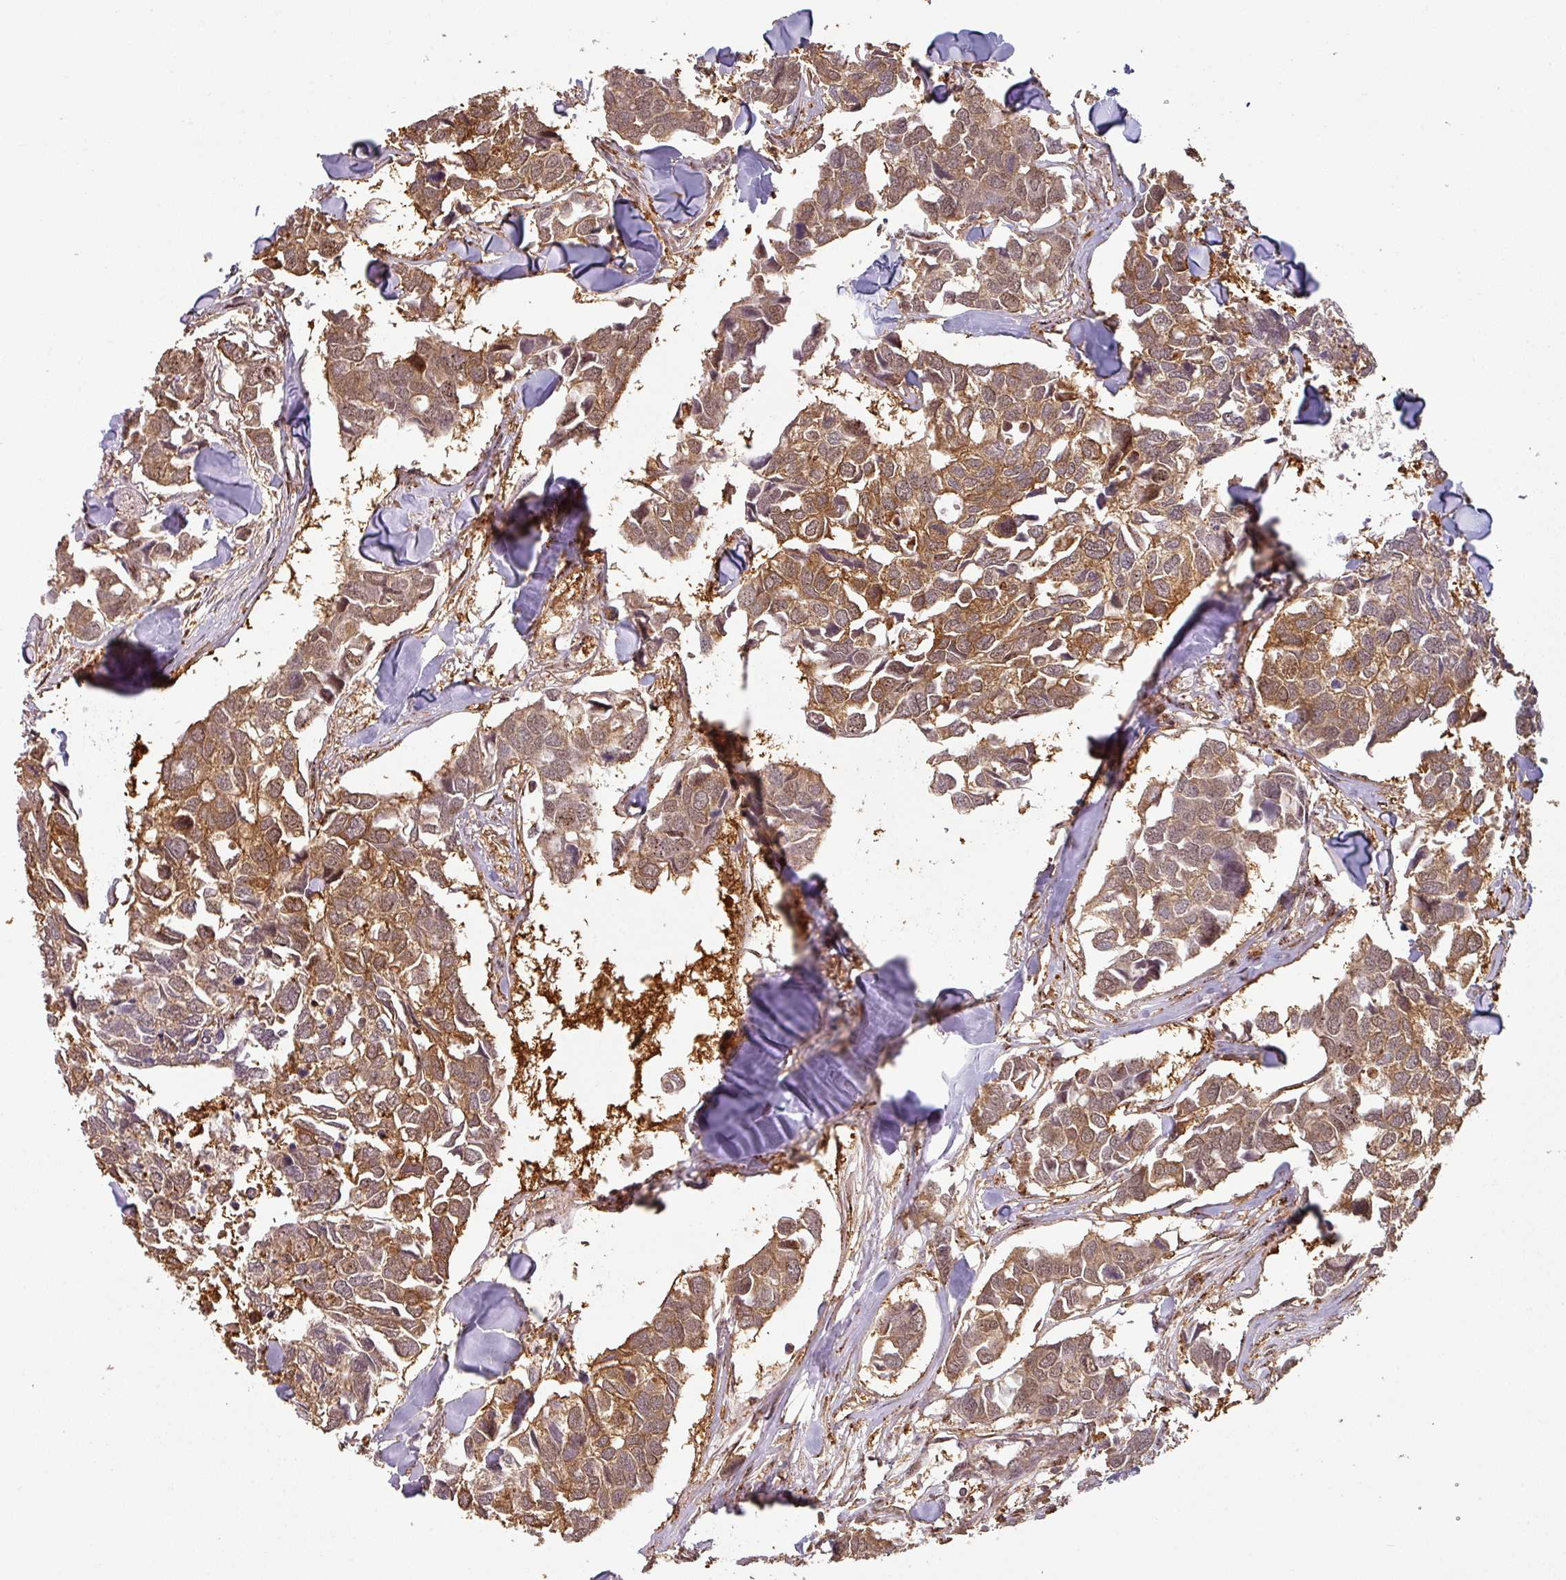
{"staining": {"intensity": "moderate", "quantity": ">75%", "location": "cytoplasmic/membranous,nuclear"}, "tissue": "breast cancer", "cell_type": "Tumor cells", "image_type": "cancer", "snomed": [{"axis": "morphology", "description": "Duct carcinoma"}, {"axis": "topography", "description": "Breast"}], "caption": "IHC photomicrograph of human breast invasive ductal carcinoma stained for a protein (brown), which reveals medium levels of moderate cytoplasmic/membranous and nuclear expression in approximately >75% of tumor cells.", "gene": "ZNF322", "patient": {"sex": "female", "age": 83}}